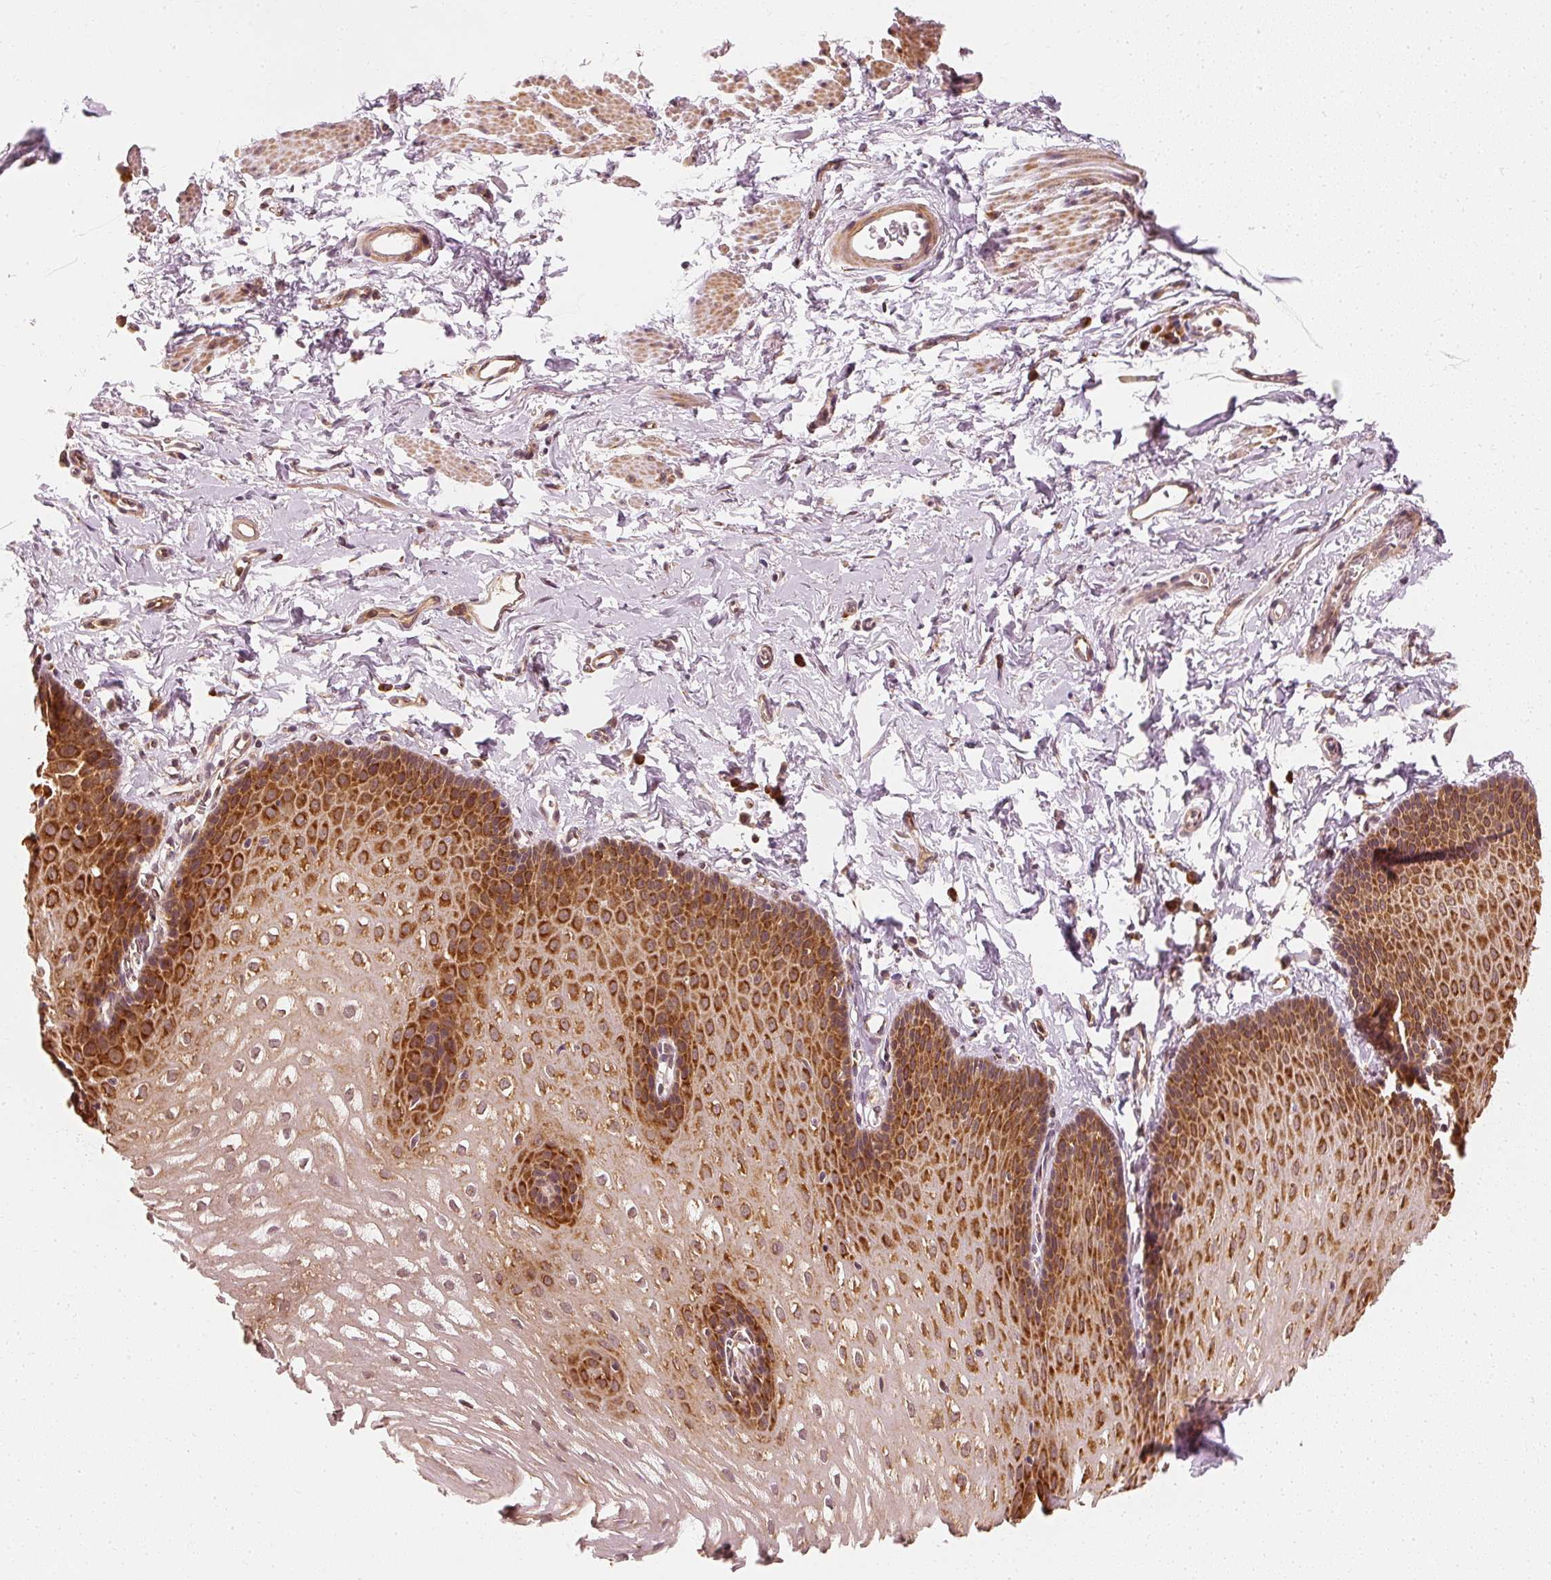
{"staining": {"intensity": "strong", "quantity": ">75%", "location": "cytoplasmic/membranous"}, "tissue": "esophagus", "cell_type": "Squamous epithelial cells", "image_type": "normal", "snomed": [{"axis": "morphology", "description": "Normal tissue, NOS"}, {"axis": "topography", "description": "Esophagus"}], "caption": "Strong cytoplasmic/membranous protein positivity is identified in approximately >75% of squamous epithelial cells in esophagus. Using DAB (brown) and hematoxylin (blue) stains, captured at high magnification using brightfield microscopy.", "gene": "EEF1A1", "patient": {"sex": "male", "age": 70}}